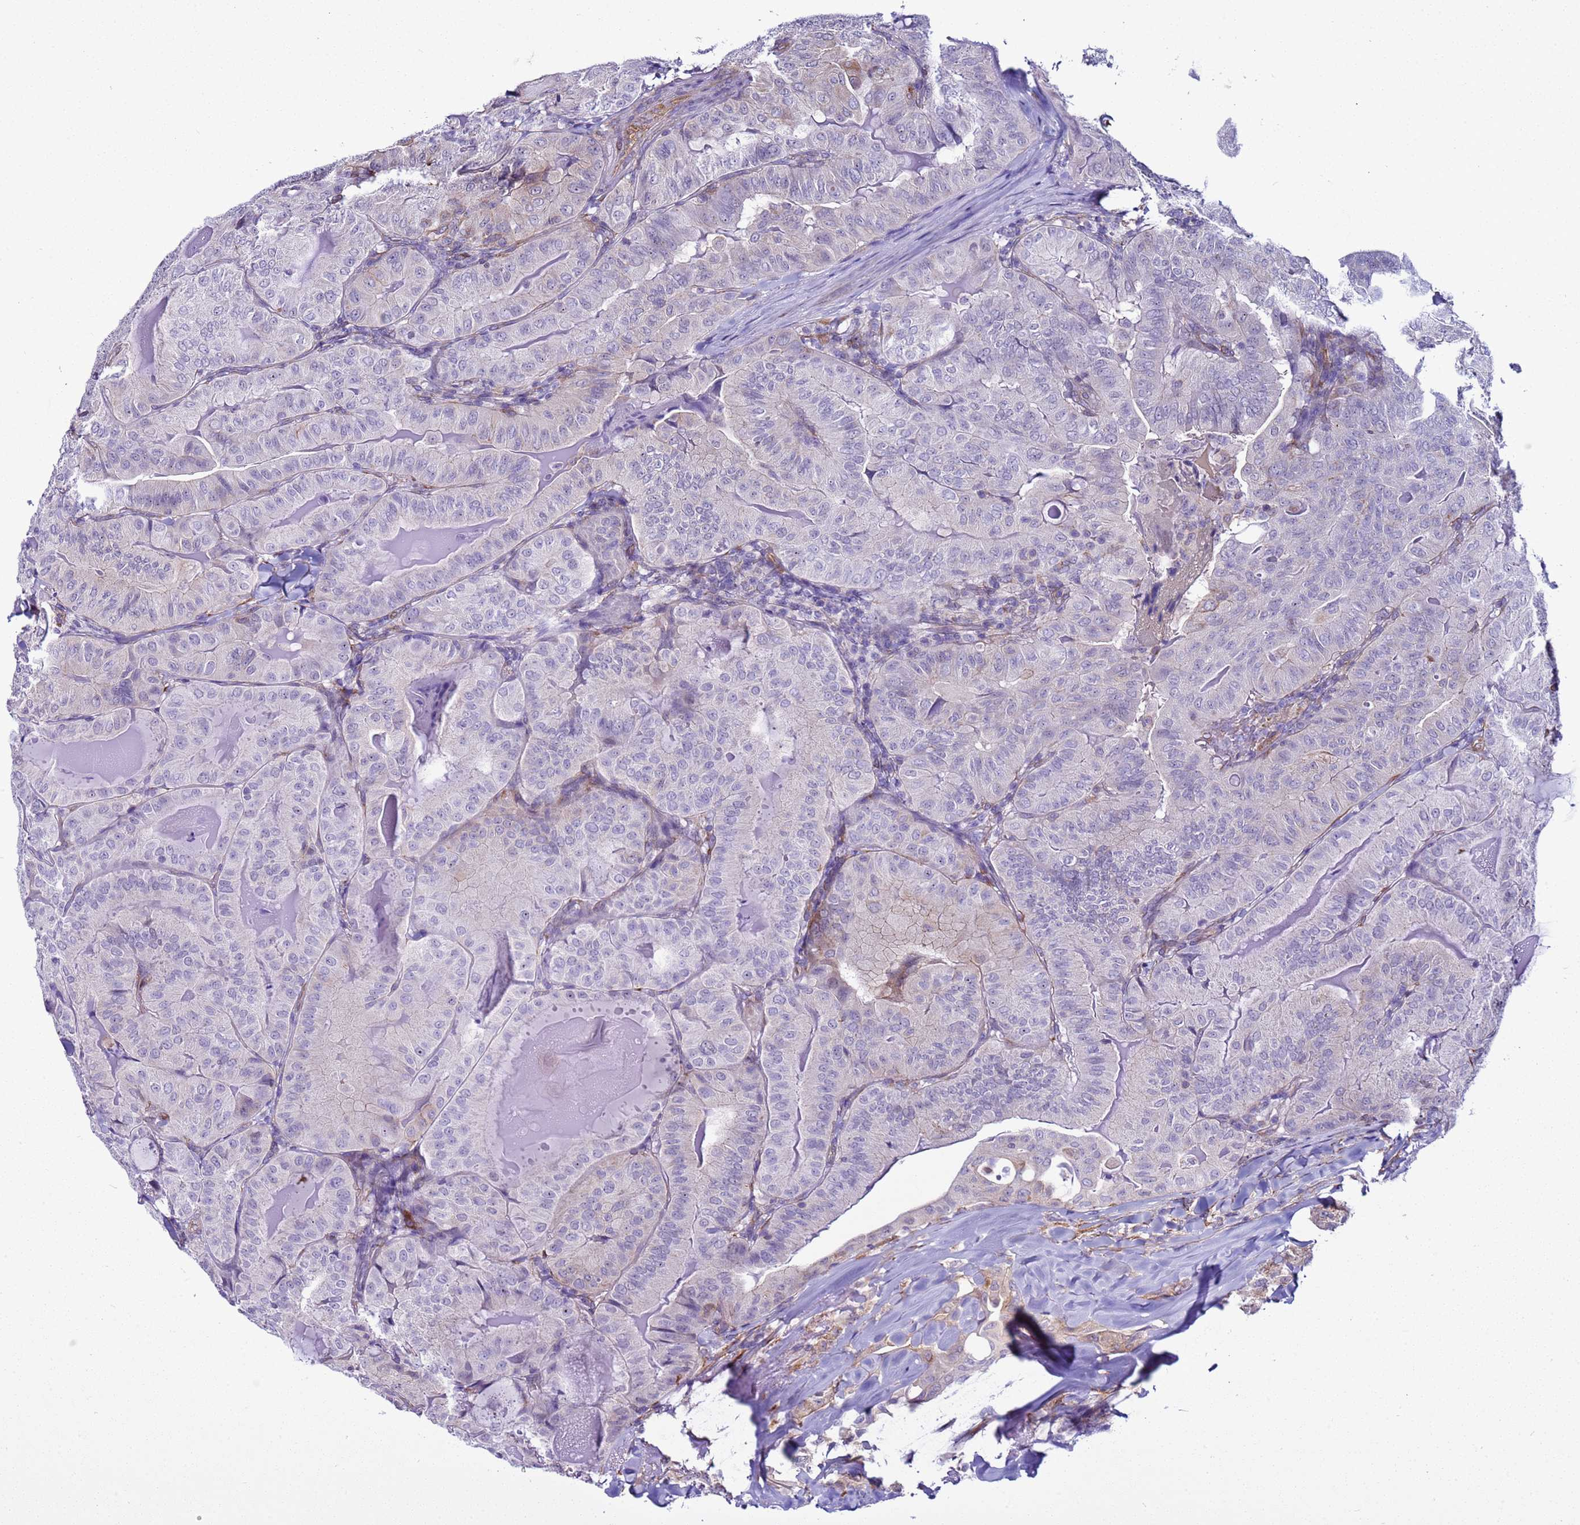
{"staining": {"intensity": "weak", "quantity": "<25%", "location": "cytoplasmic/membranous"}, "tissue": "thyroid cancer", "cell_type": "Tumor cells", "image_type": "cancer", "snomed": [{"axis": "morphology", "description": "Papillary adenocarcinoma, NOS"}, {"axis": "topography", "description": "Thyroid gland"}], "caption": "Immunohistochemistry of thyroid papillary adenocarcinoma shows no staining in tumor cells.", "gene": "LRRC10B", "patient": {"sex": "female", "age": 68}}